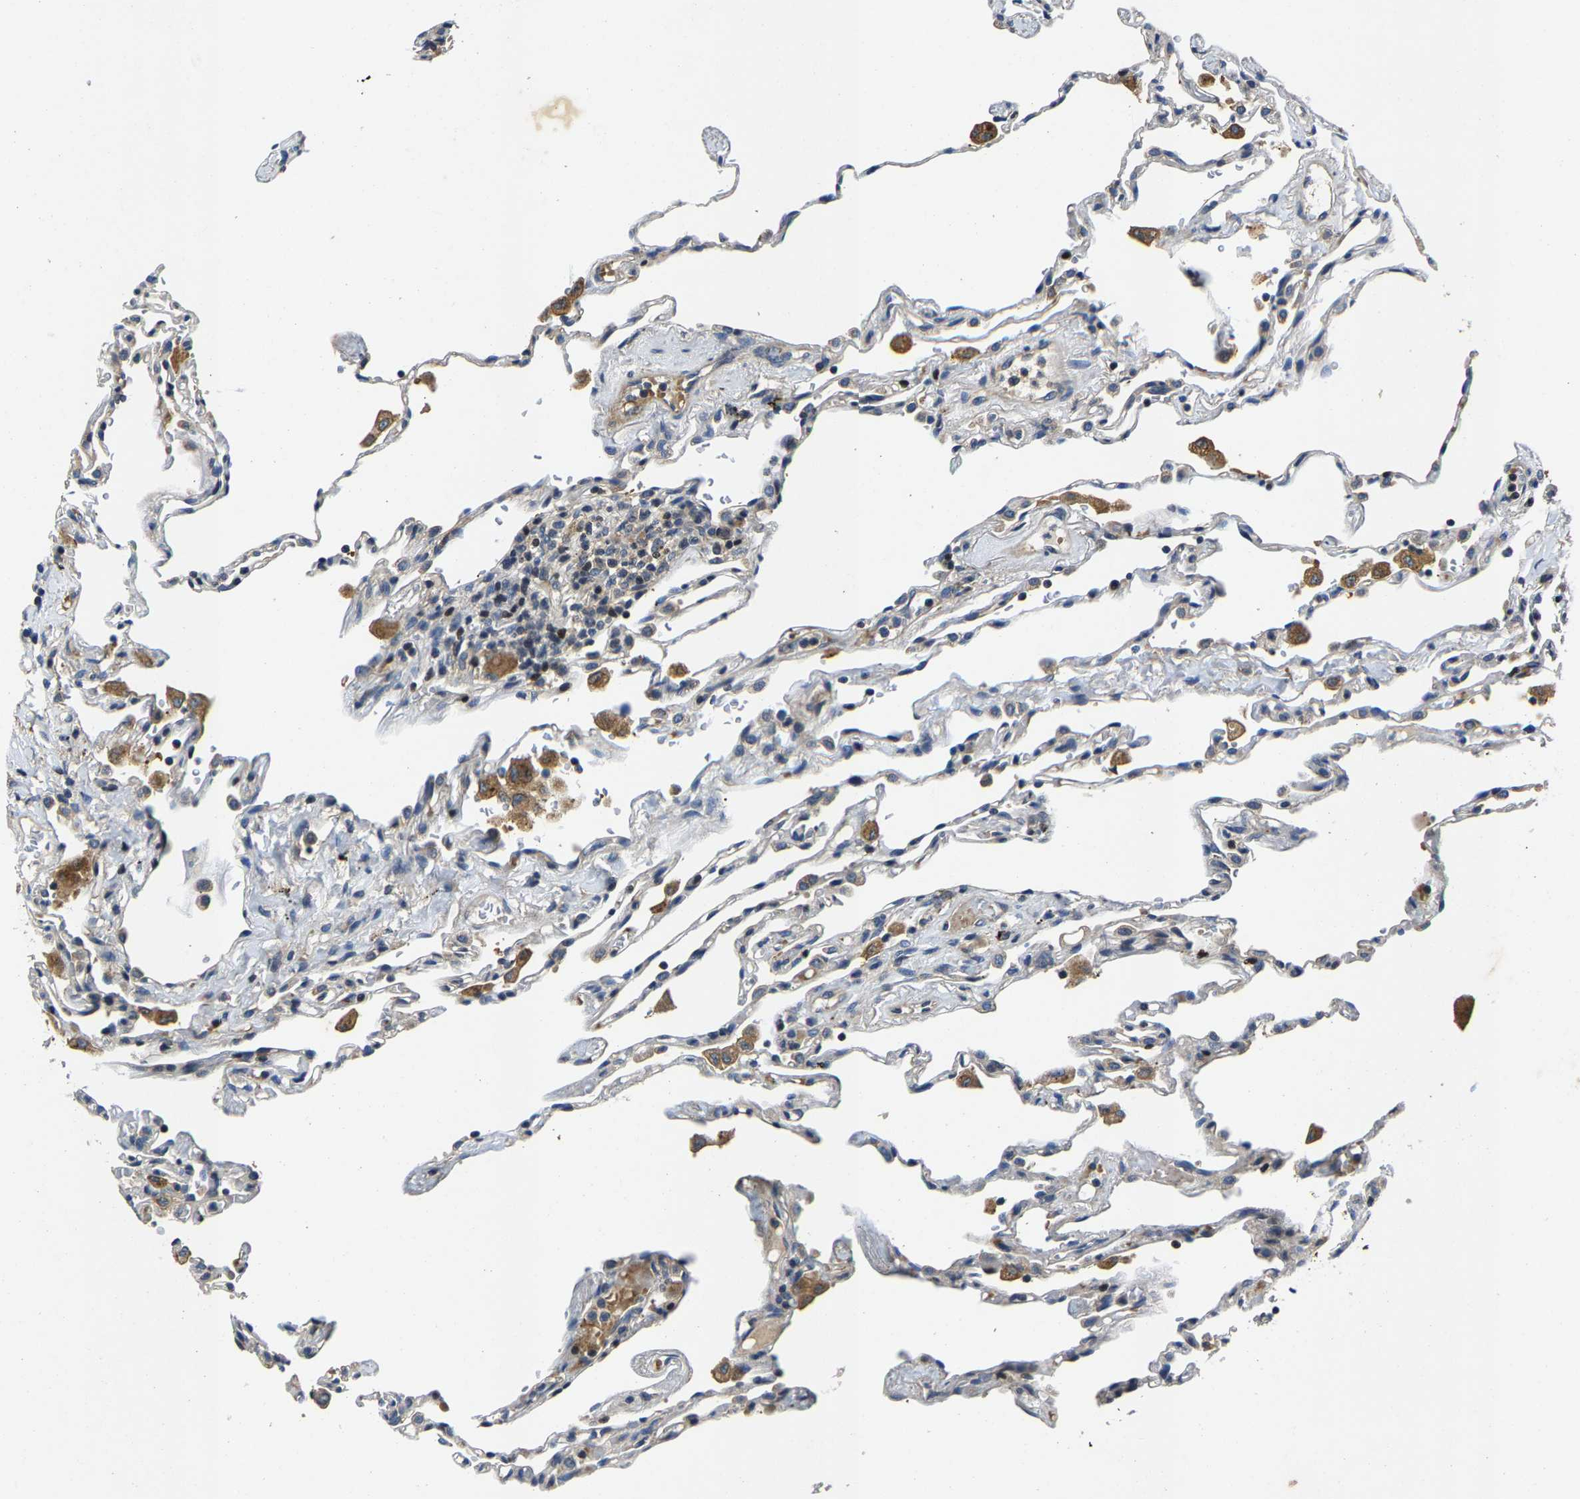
{"staining": {"intensity": "negative", "quantity": "none", "location": "none"}, "tissue": "lung", "cell_type": "Alveolar cells", "image_type": "normal", "snomed": [{"axis": "morphology", "description": "Normal tissue, NOS"}, {"axis": "topography", "description": "Lung"}], "caption": "Alveolar cells are negative for brown protein staining in normal lung. (Brightfield microscopy of DAB (3,3'-diaminobenzidine) immunohistochemistry at high magnification).", "gene": "AGBL3", "patient": {"sex": "male", "age": 59}}